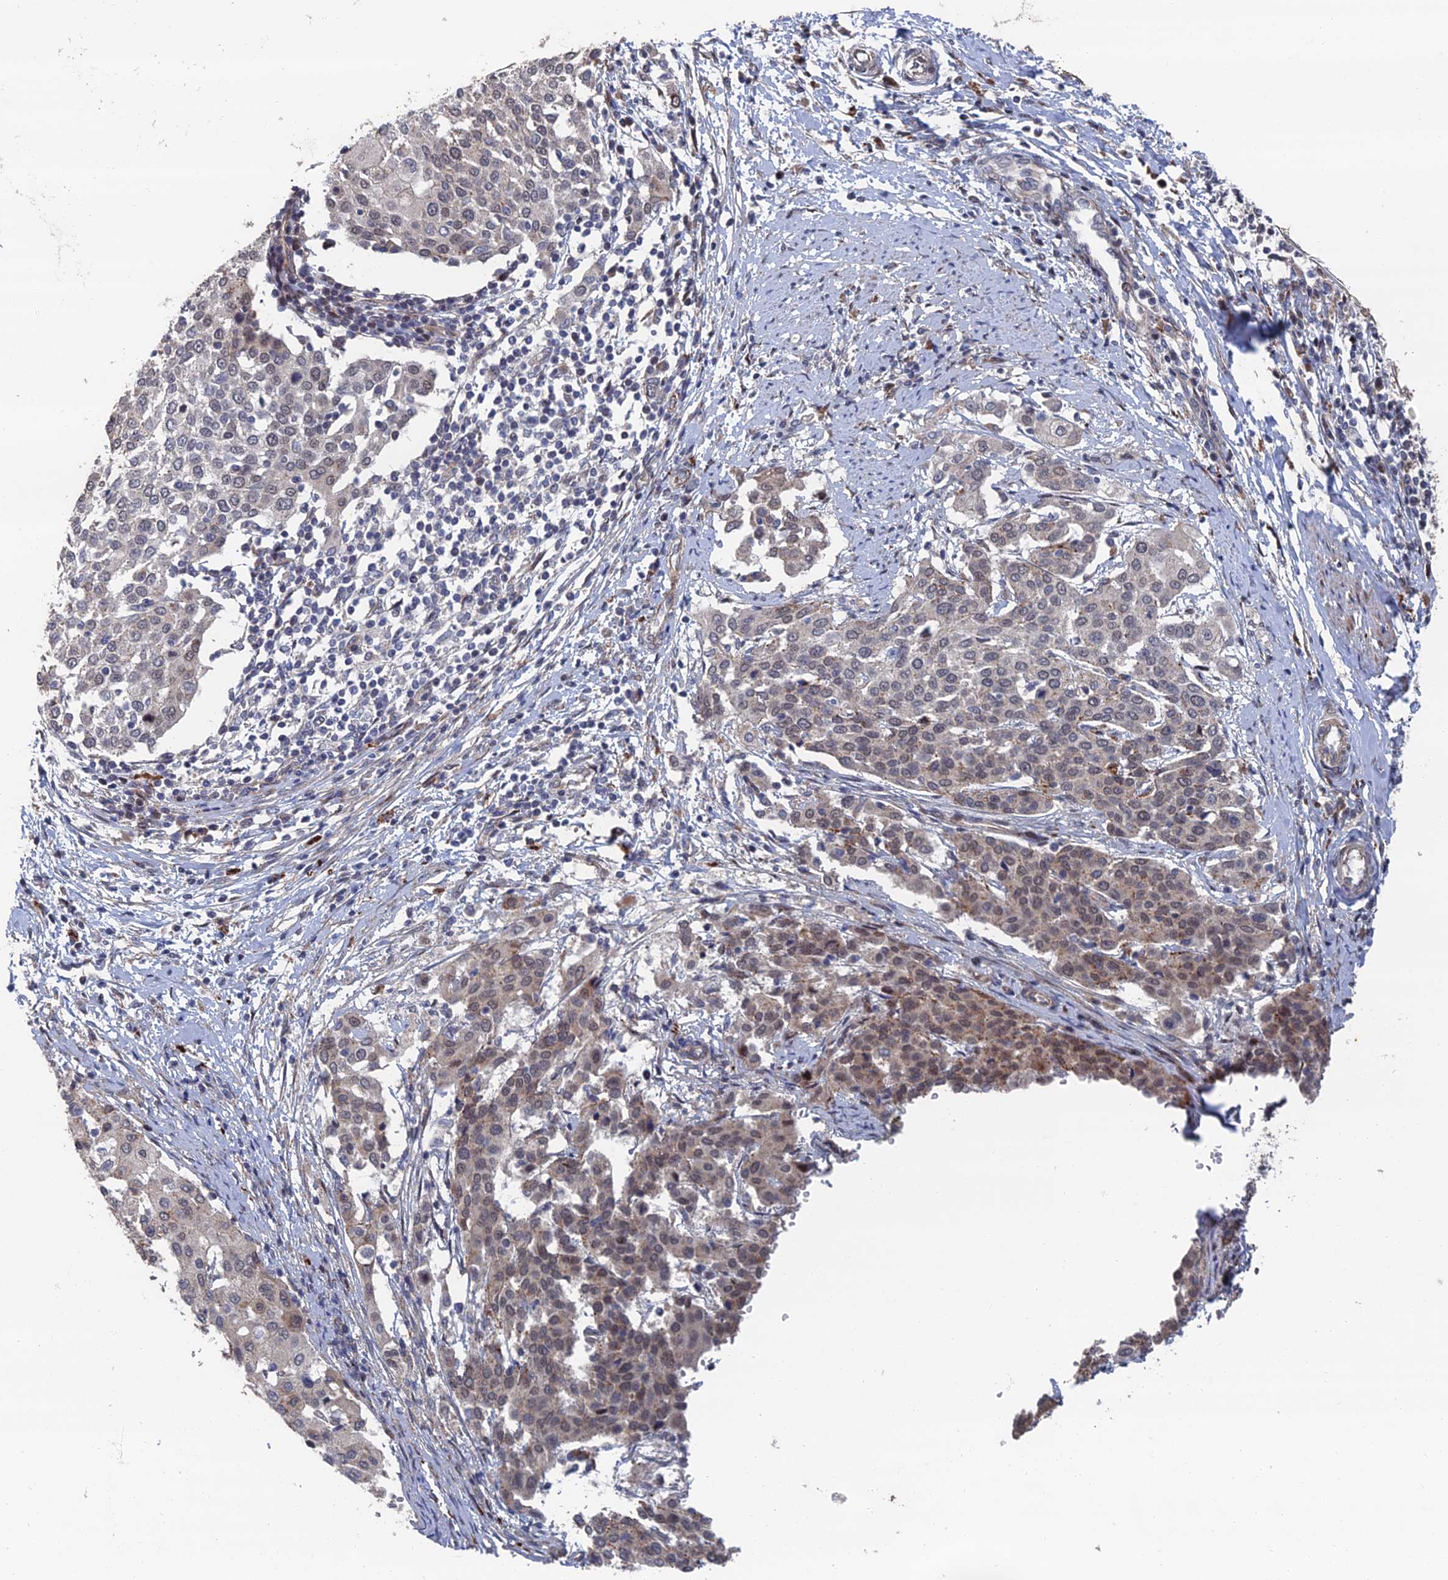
{"staining": {"intensity": "weak", "quantity": "<25%", "location": "cytoplasmic/membranous,nuclear"}, "tissue": "cervical cancer", "cell_type": "Tumor cells", "image_type": "cancer", "snomed": [{"axis": "morphology", "description": "Squamous cell carcinoma, NOS"}, {"axis": "topography", "description": "Cervix"}], "caption": "Immunohistochemistry (IHC) micrograph of human cervical squamous cell carcinoma stained for a protein (brown), which exhibits no positivity in tumor cells.", "gene": "GTF2IRD1", "patient": {"sex": "female", "age": 44}}